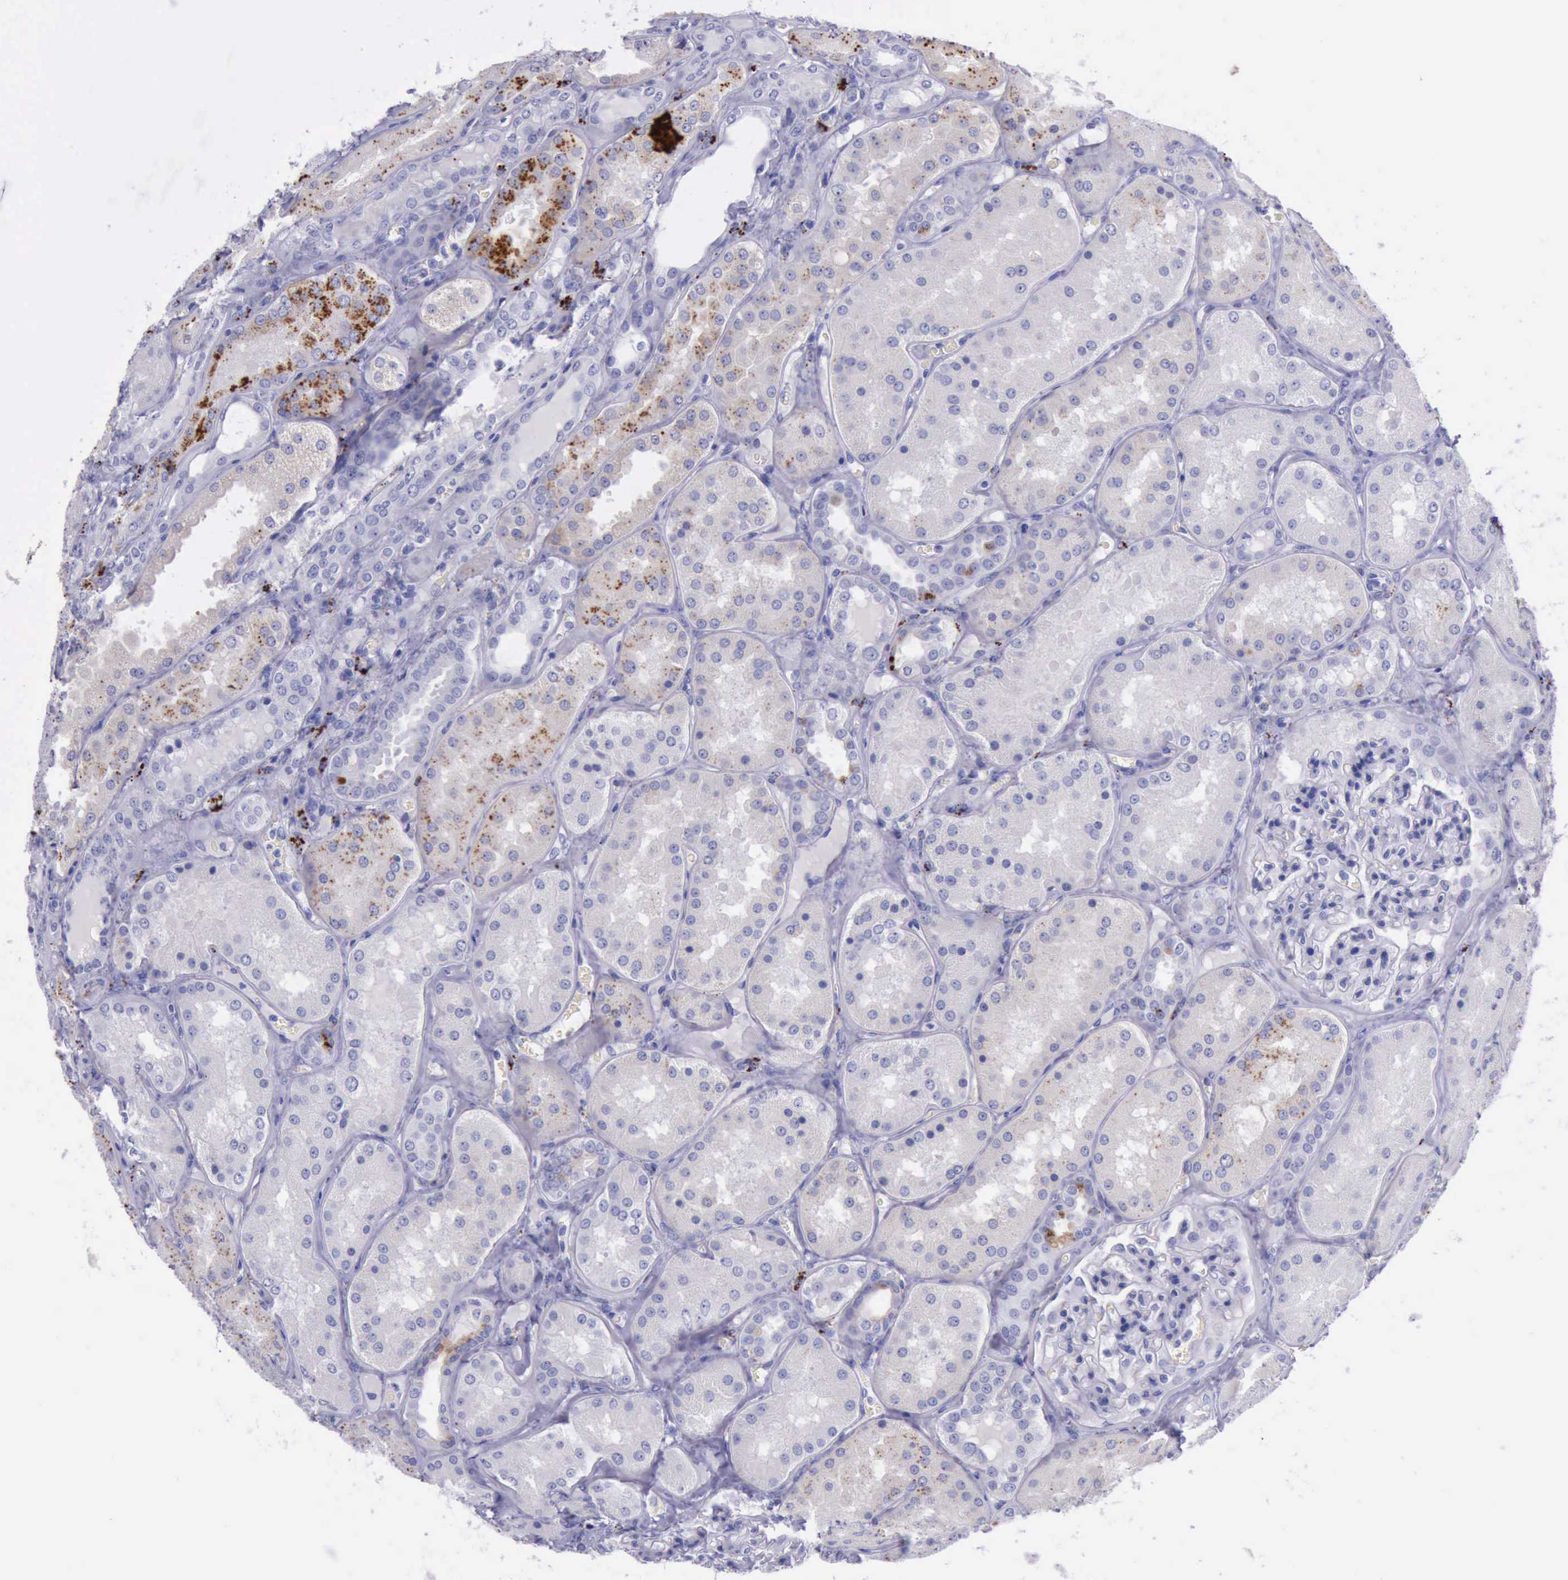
{"staining": {"intensity": "negative", "quantity": "none", "location": "none"}, "tissue": "kidney", "cell_type": "Cells in glomeruli", "image_type": "normal", "snomed": [{"axis": "morphology", "description": "Normal tissue, NOS"}, {"axis": "topography", "description": "Kidney"}], "caption": "Cells in glomeruli show no significant protein staining in unremarkable kidney.", "gene": "GLA", "patient": {"sex": "female", "age": 56}}